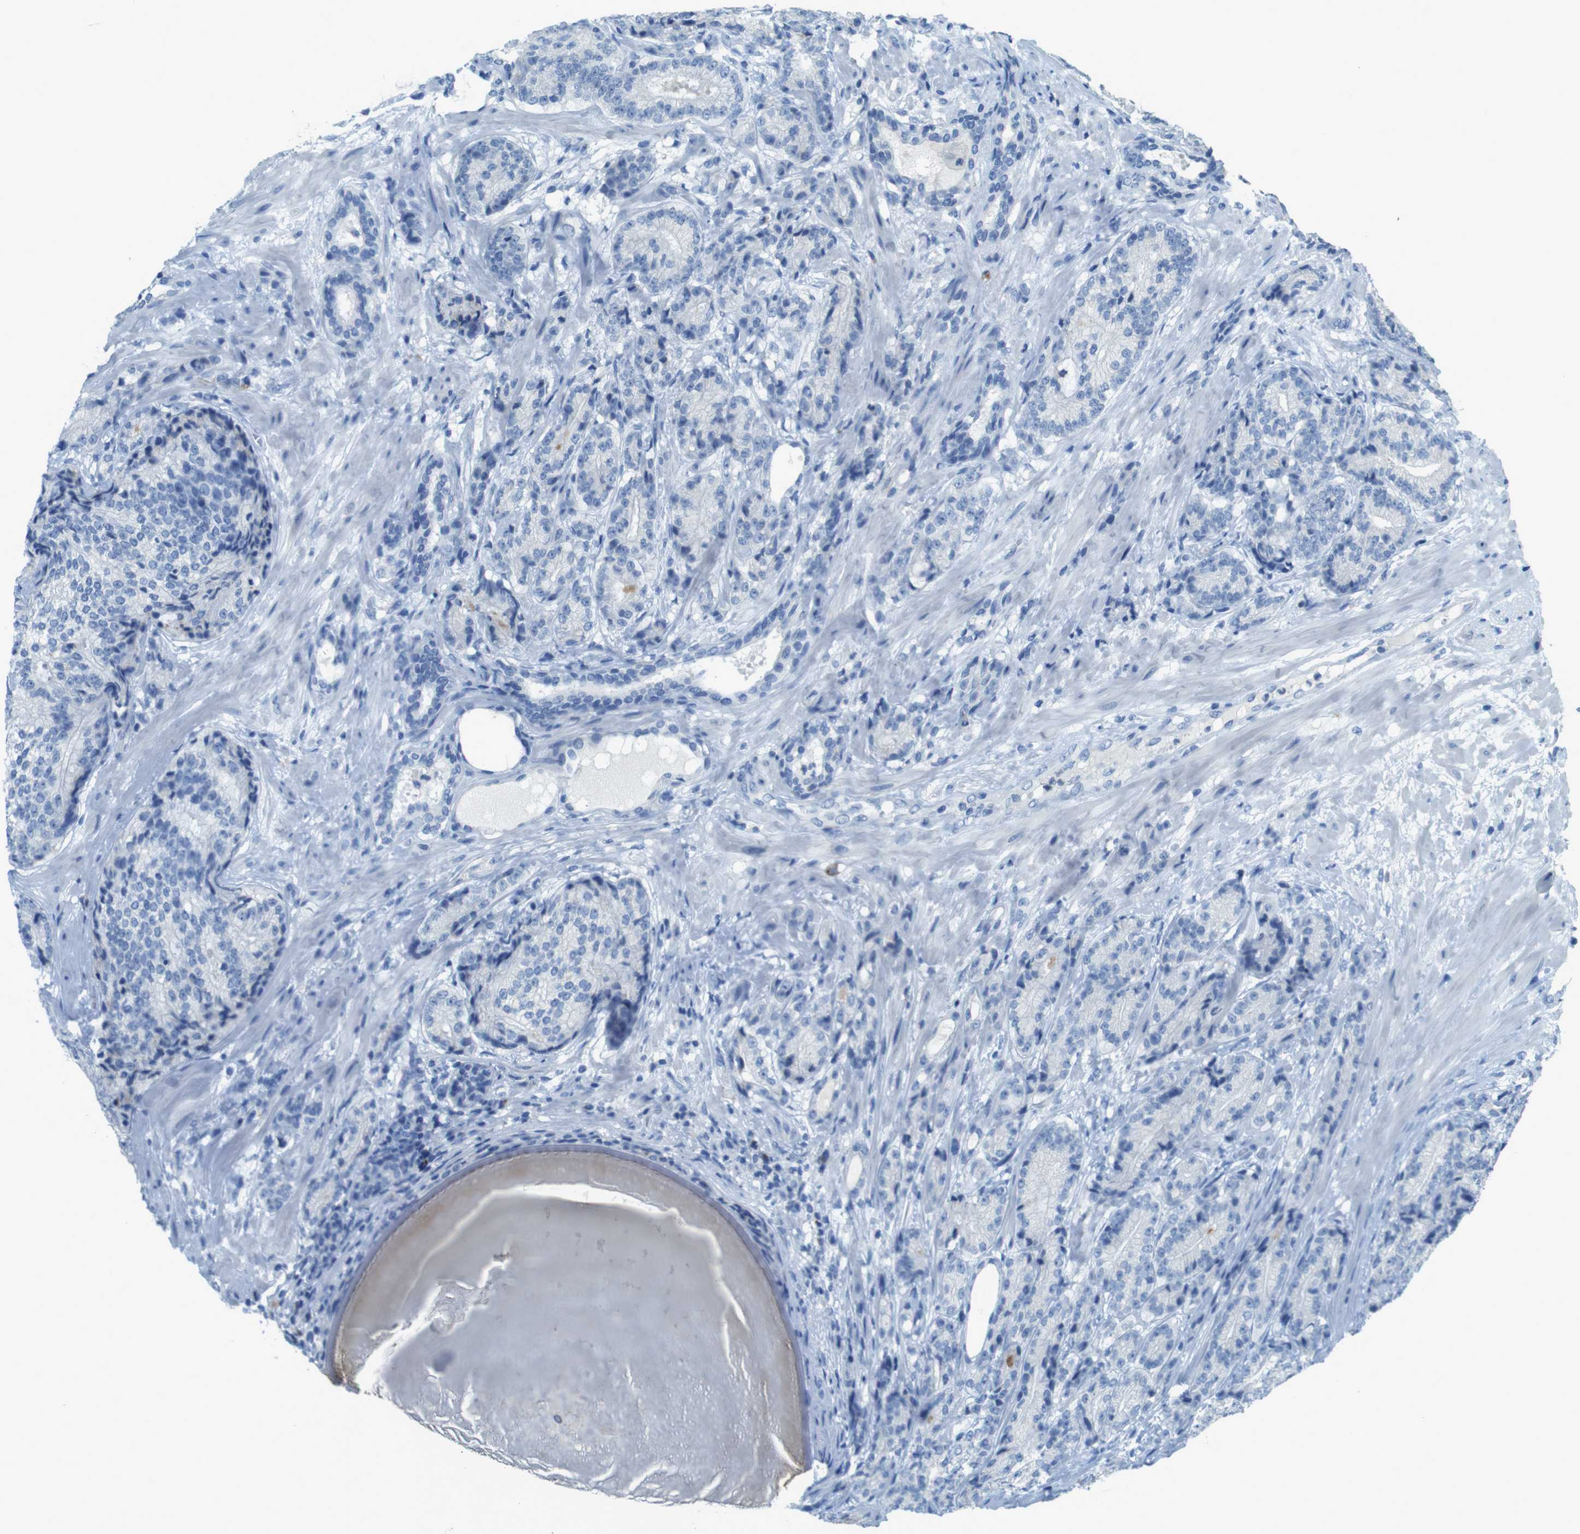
{"staining": {"intensity": "negative", "quantity": "none", "location": "none"}, "tissue": "prostate cancer", "cell_type": "Tumor cells", "image_type": "cancer", "snomed": [{"axis": "morphology", "description": "Adenocarcinoma, High grade"}, {"axis": "topography", "description": "Prostate"}], "caption": "Protein analysis of prostate adenocarcinoma (high-grade) demonstrates no significant expression in tumor cells. (Immunohistochemistry (ihc), brightfield microscopy, high magnification).", "gene": "CD320", "patient": {"sex": "male", "age": 61}}